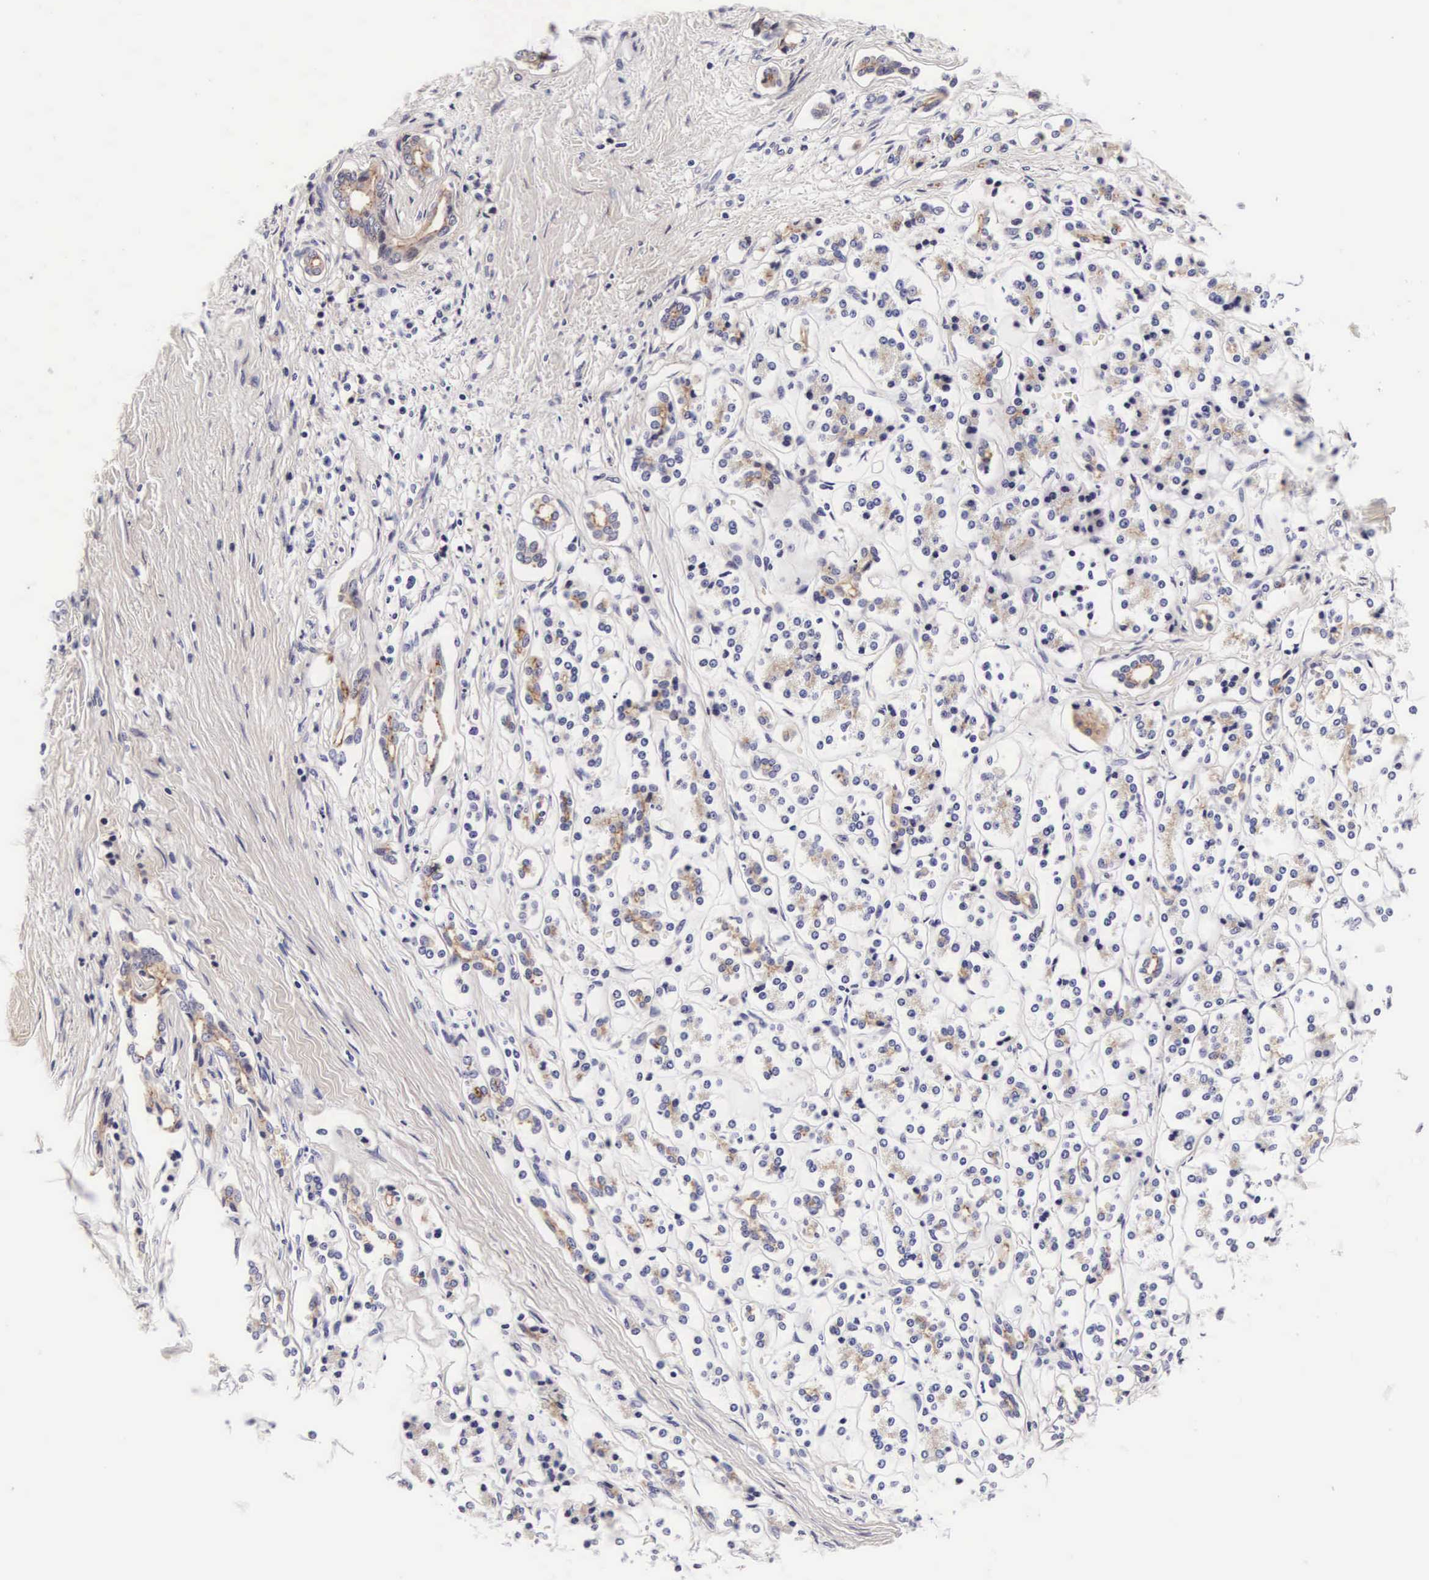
{"staining": {"intensity": "moderate", "quantity": "25%-75%", "location": "cytoplasmic/membranous"}, "tissue": "pancreatic cancer", "cell_type": "Tumor cells", "image_type": "cancer", "snomed": [{"axis": "morphology", "description": "Adenocarcinoma, NOS"}, {"axis": "topography", "description": "Pancreas"}], "caption": "Brown immunohistochemical staining in pancreatic adenocarcinoma reveals moderate cytoplasmic/membranous positivity in approximately 25%-75% of tumor cells. (DAB (3,3'-diaminobenzidine) IHC, brown staining for protein, blue staining for nuclei).", "gene": "PHETA2", "patient": {"sex": "male", "age": 59}}